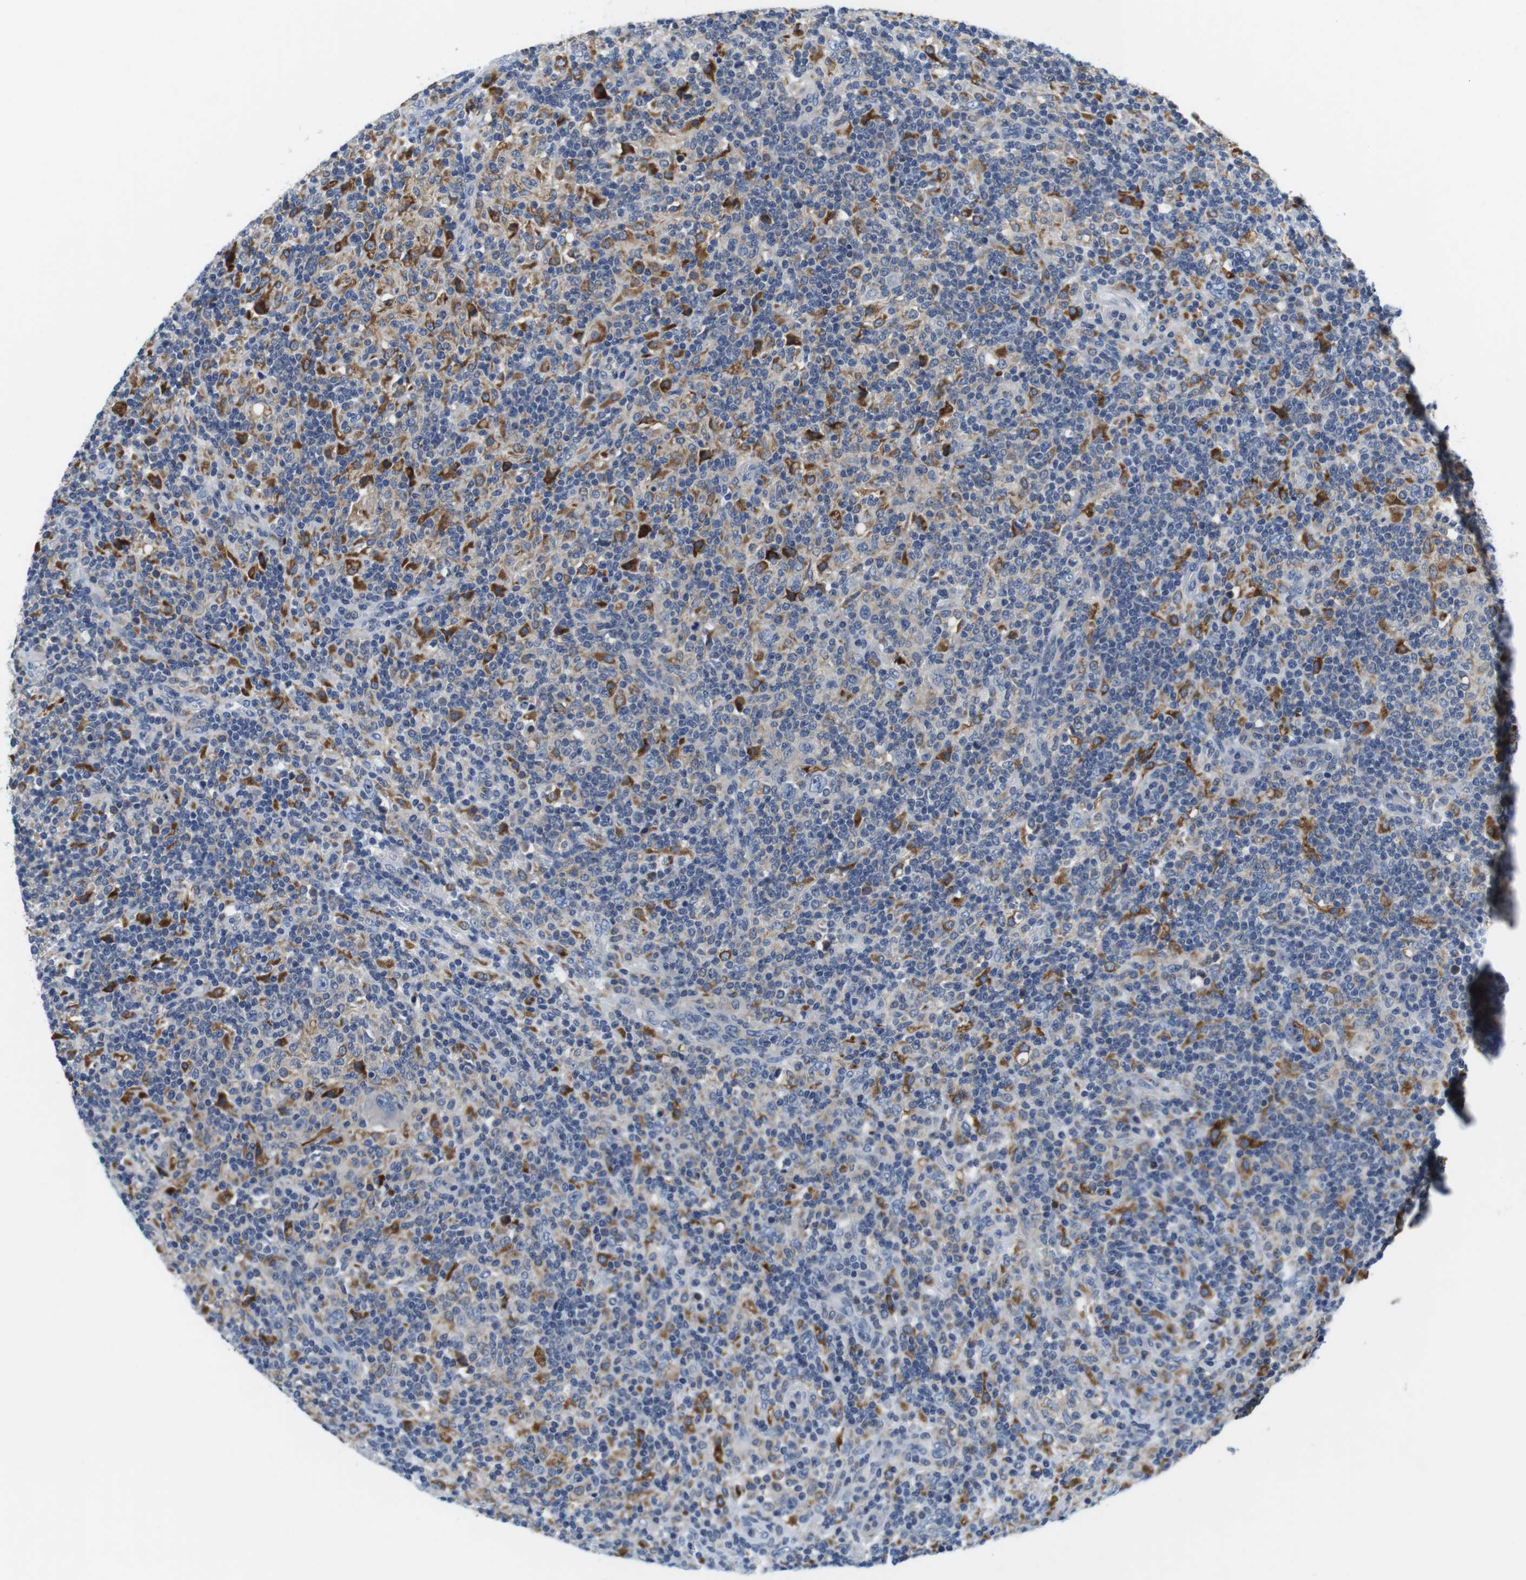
{"staining": {"intensity": "negative", "quantity": "none", "location": "none"}, "tissue": "lymphoma", "cell_type": "Tumor cells", "image_type": "cancer", "snomed": [{"axis": "morphology", "description": "Hodgkin's disease, NOS"}, {"axis": "topography", "description": "Lymph node"}], "caption": "Immunohistochemistry (IHC) histopathology image of Hodgkin's disease stained for a protein (brown), which reveals no staining in tumor cells.", "gene": "CNGA2", "patient": {"sex": "male", "age": 70}}